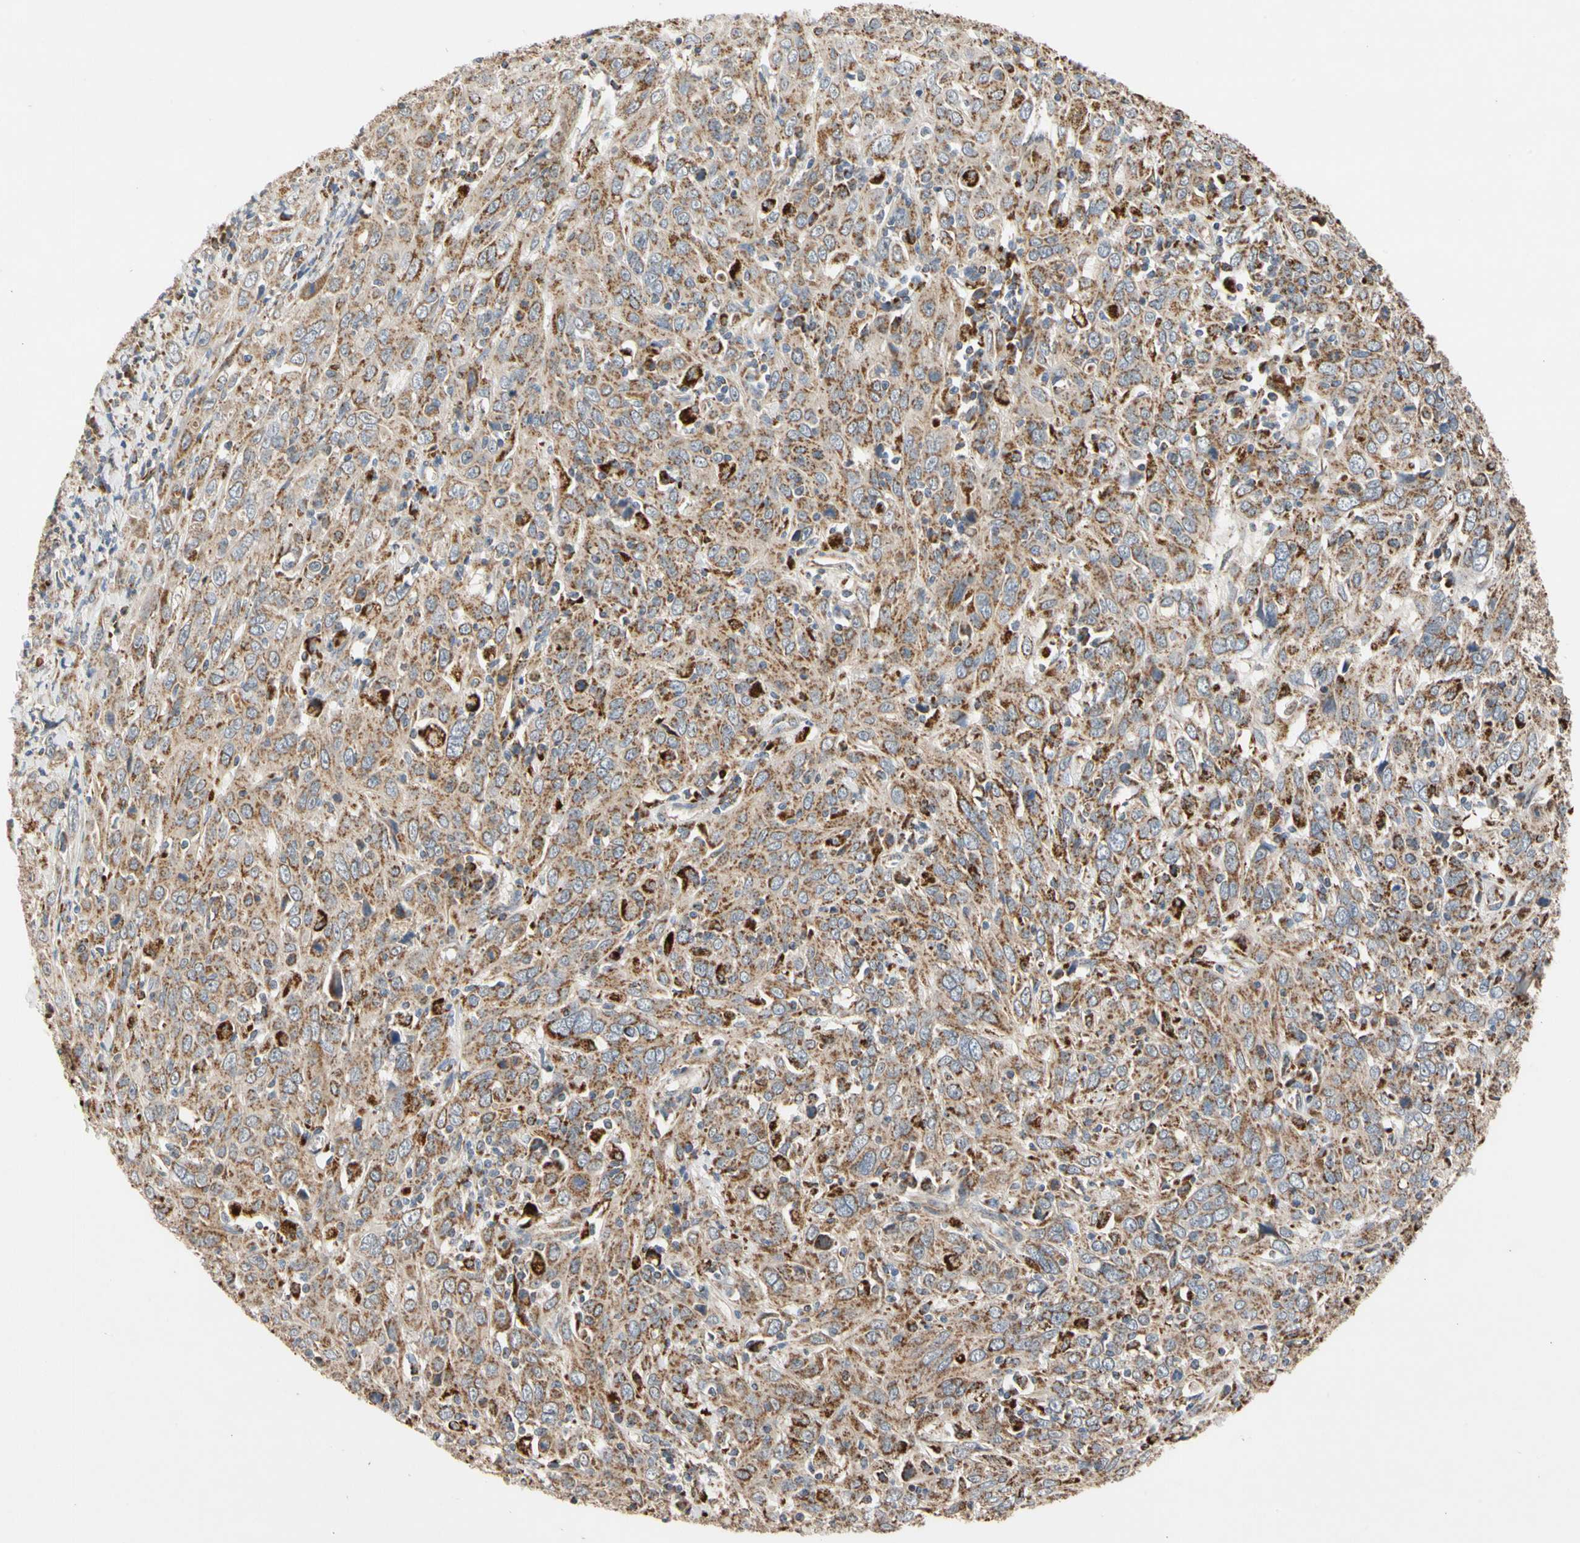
{"staining": {"intensity": "moderate", "quantity": ">75%", "location": "cytoplasmic/membranous"}, "tissue": "cervical cancer", "cell_type": "Tumor cells", "image_type": "cancer", "snomed": [{"axis": "morphology", "description": "Squamous cell carcinoma, NOS"}, {"axis": "topography", "description": "Cervix"}], "caption": "Cervical cancer (squamous cell carcinoma) stained with a protein marker shows moderate staining in tumor cells.", "gene": "GPD2", "patient": {"sex": "female", "age": 46}}